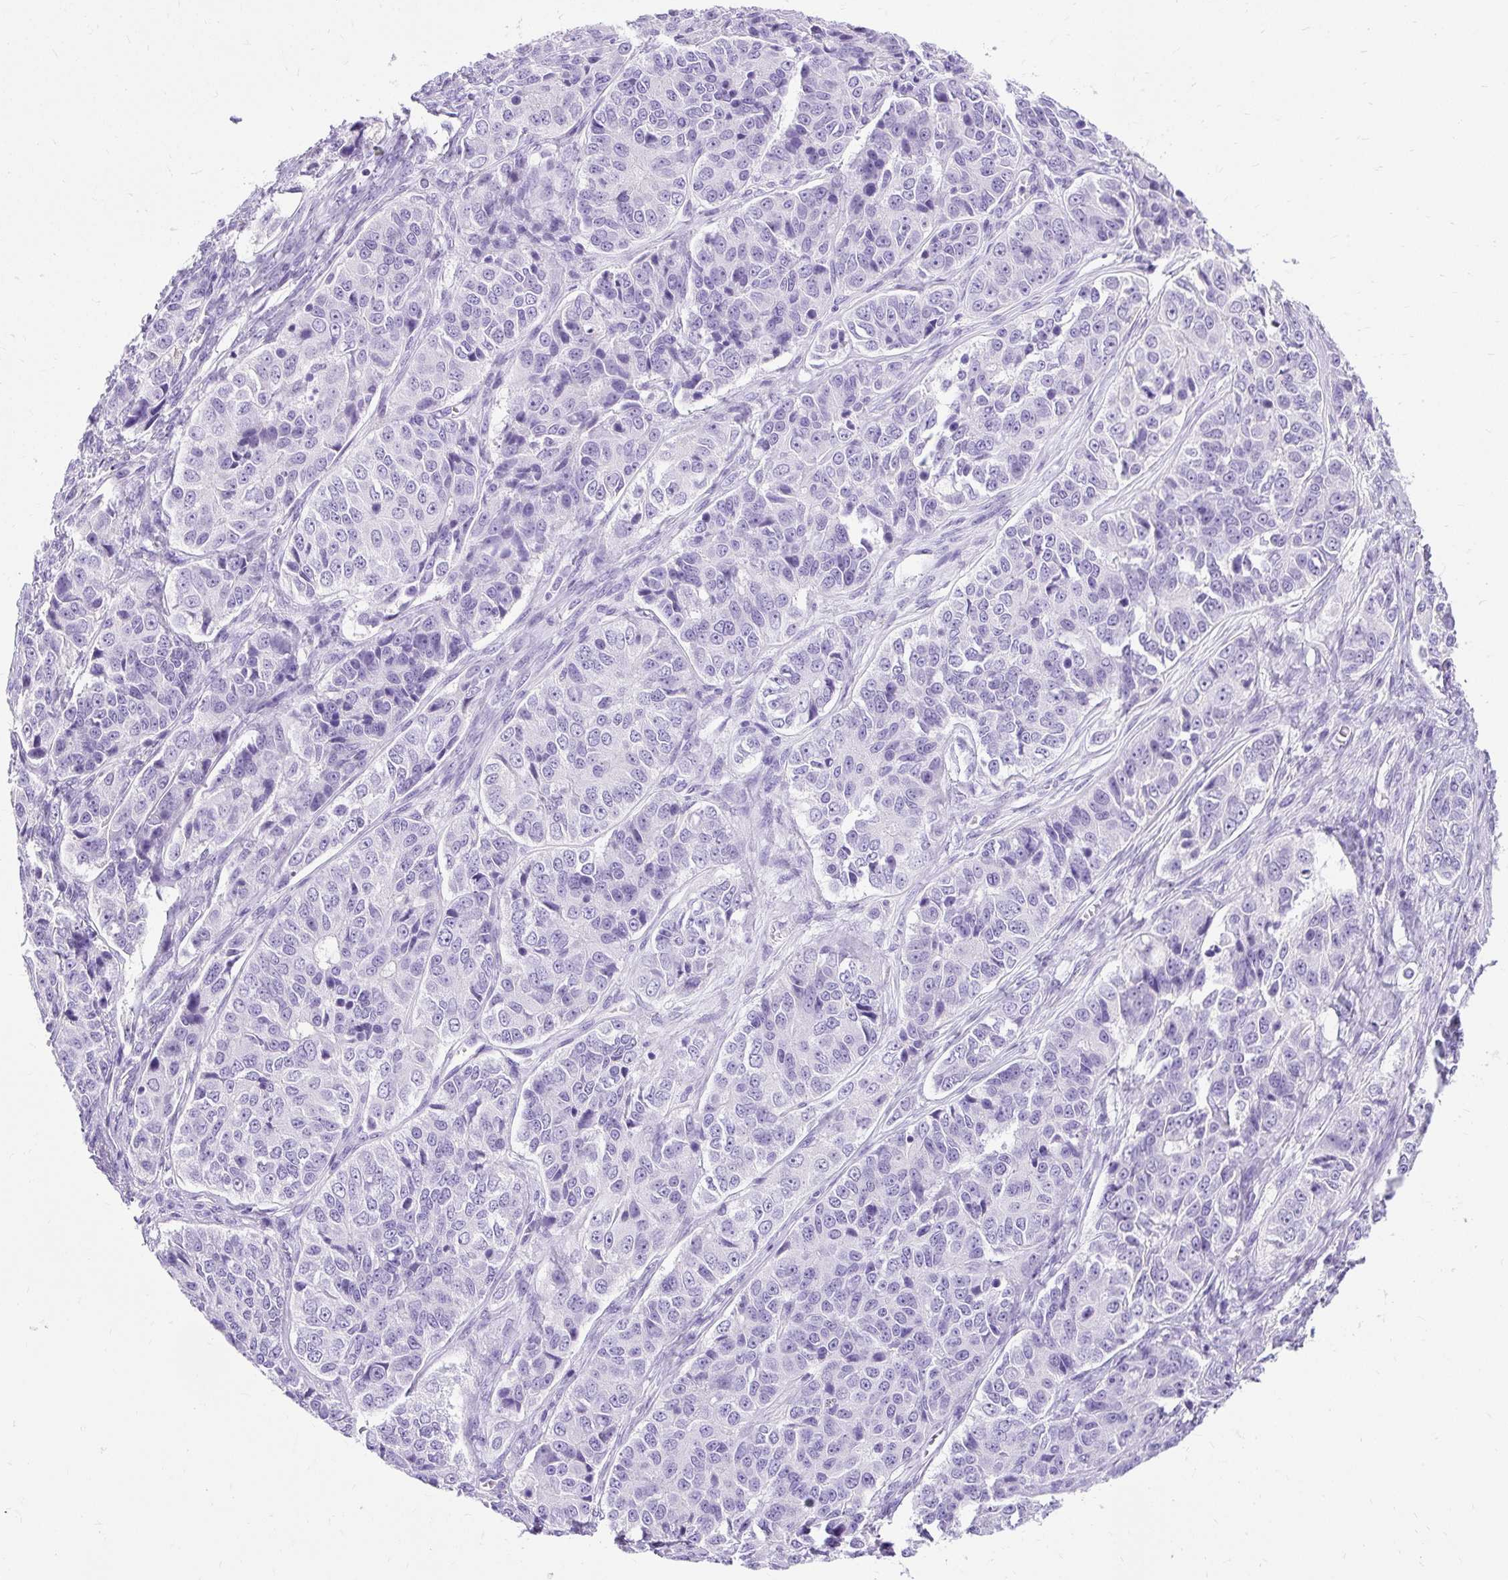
{"staining": {"intensity": "negative", "quantity": "none", "location": "none"}, "tissue": "ovarian cancer", "cell_type": "Tumor cells", "image_type": "cancer", "snomed": [{"axis": "morphology", "description": "Carcinoma, endometroid"}, {"axis": "topography", "description": "Ovary"}], "caption": "This is a micrograph of IHC staining of ovarian cancer, which shows no positivity in tumor cells.", "gene": "PVALB", "patient": {"sex": "female", "age": 51}}